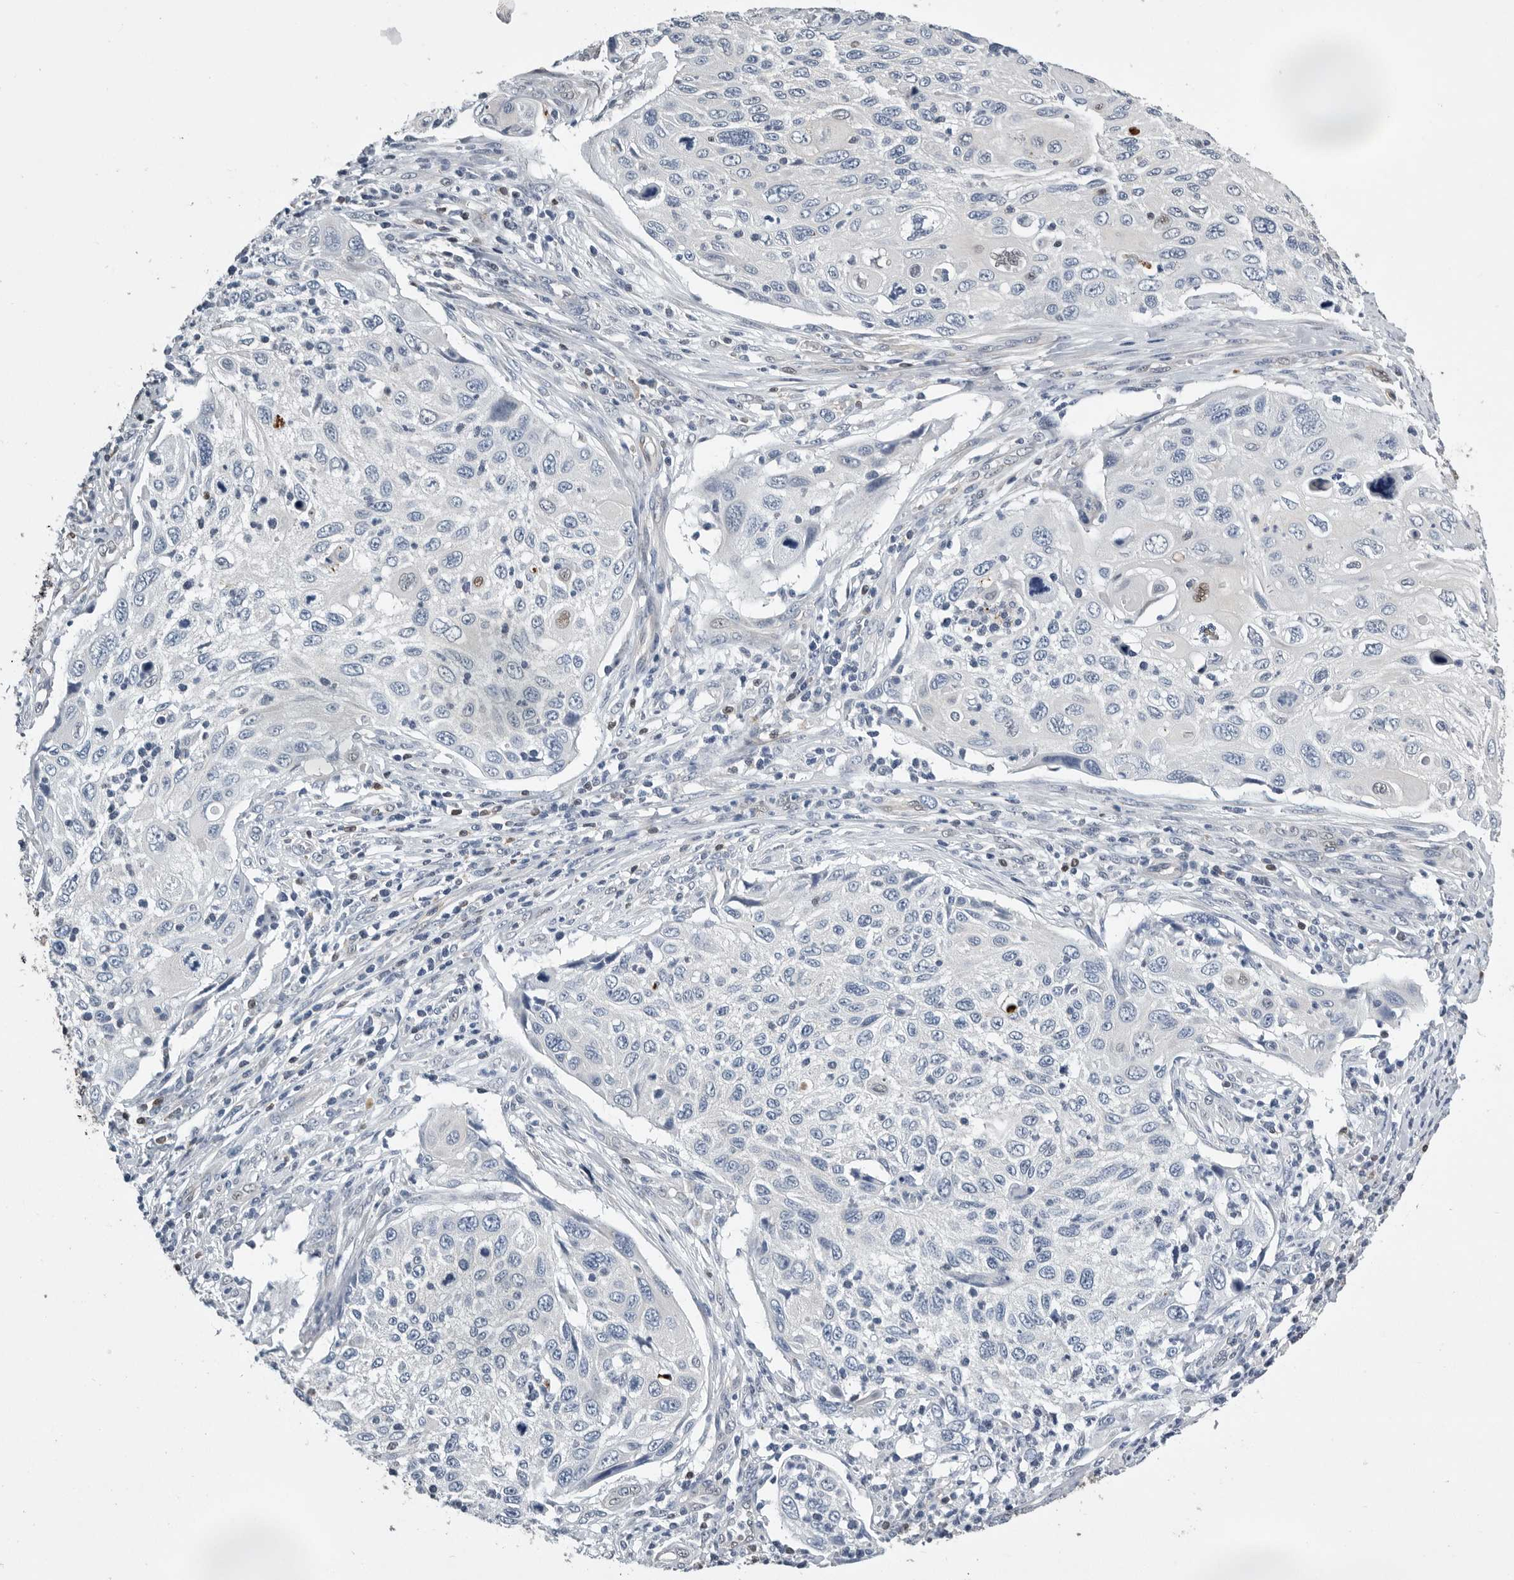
{"staining": {"intensity": "negative", "quantity": "none", "location": "none"}, "tissue": "cervical cancer", "cell_type": "Tumor cells", "image_type": "cancer", "snomed": [{"axis": "morphology", "description": "Squamous cell carcinoma, NOS"}, {"axis": "topography", "description": "Cervix"}], "caption": "Immunohistochemical staining of human cervical cancer exhibits no significant expression in tumor cells.", "gene": "PDCD4", "patient": {"sex": "female", "age": 70}}